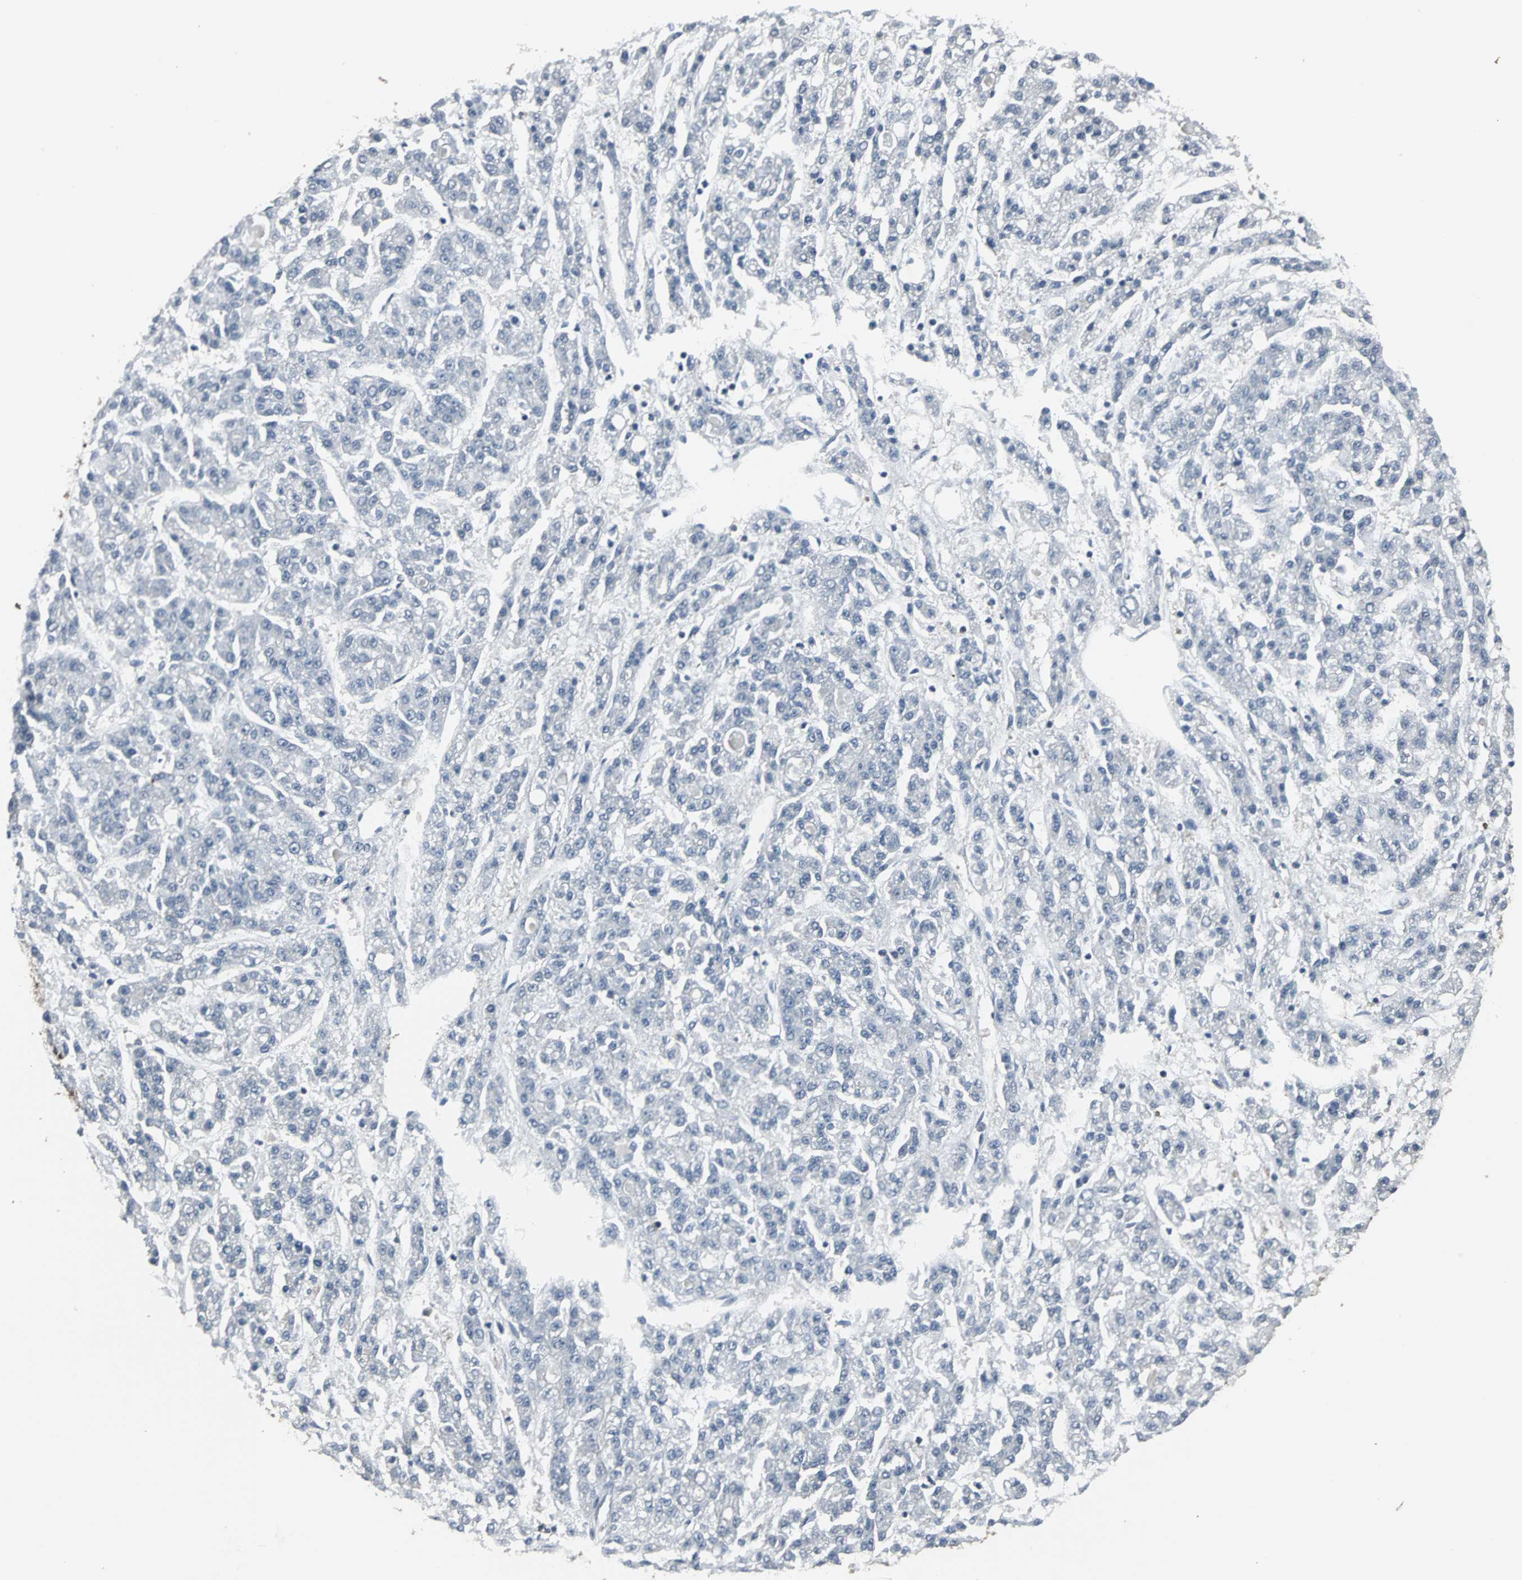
{"staining": {"intensity": "negative", "quantity": "none", "location": "none"}, "tissue": "liver cancer", "cell_type": "Tumor cells", "image_type": "cancer", "snomed": [{"axis": "morphology", "description": "Carcinoma, Hepatocellular, NOS"}, {"axis": "topography", "description": "Liver"}], "caption": "An image of liver cancer (hepatocellular carcinoma) stained for a protein displays no brown staining in tumor cells.", "gene": "LRRFIP1", "patient": {"sex": "male", "age": 70}}